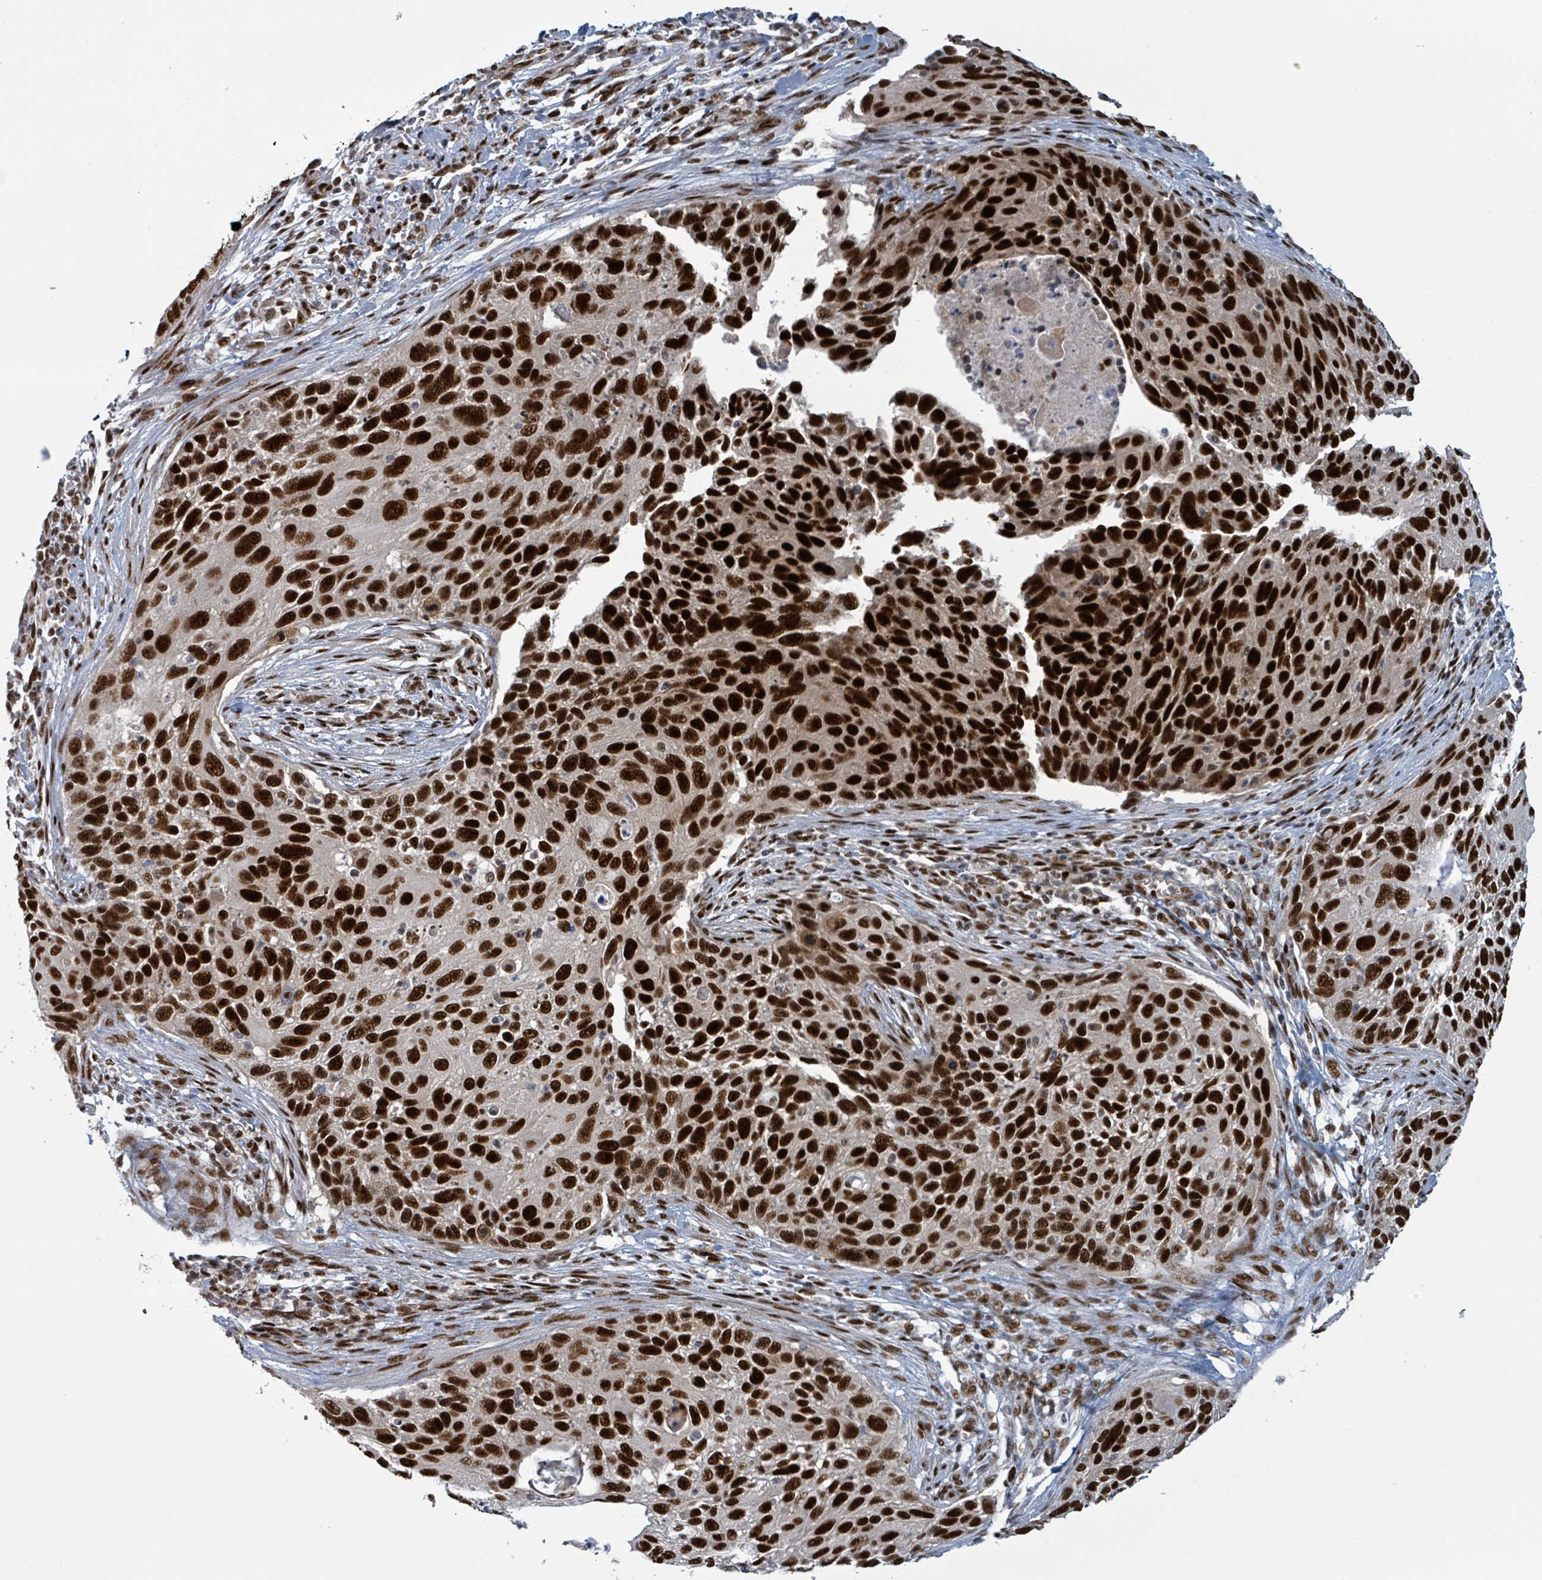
{"staining": {"intensity": "strong", "quantity": ">75%", "location": "nuclear"}, "tissue": "cervical cancer", "cell_type": "Tumor cells", "image_type": "cancer", "snomed": [{"axis": "morphology", "description": "Squamous cell carcinoma, NOS"}, {"axis": "topography", "description": "Cervix"}], "caption": "Strong nuclear protein expression is present in about >75% of tumor cells in cervical cancer.", "gene": "KLF3", "patient": {"sex": "female", "age": 70}}